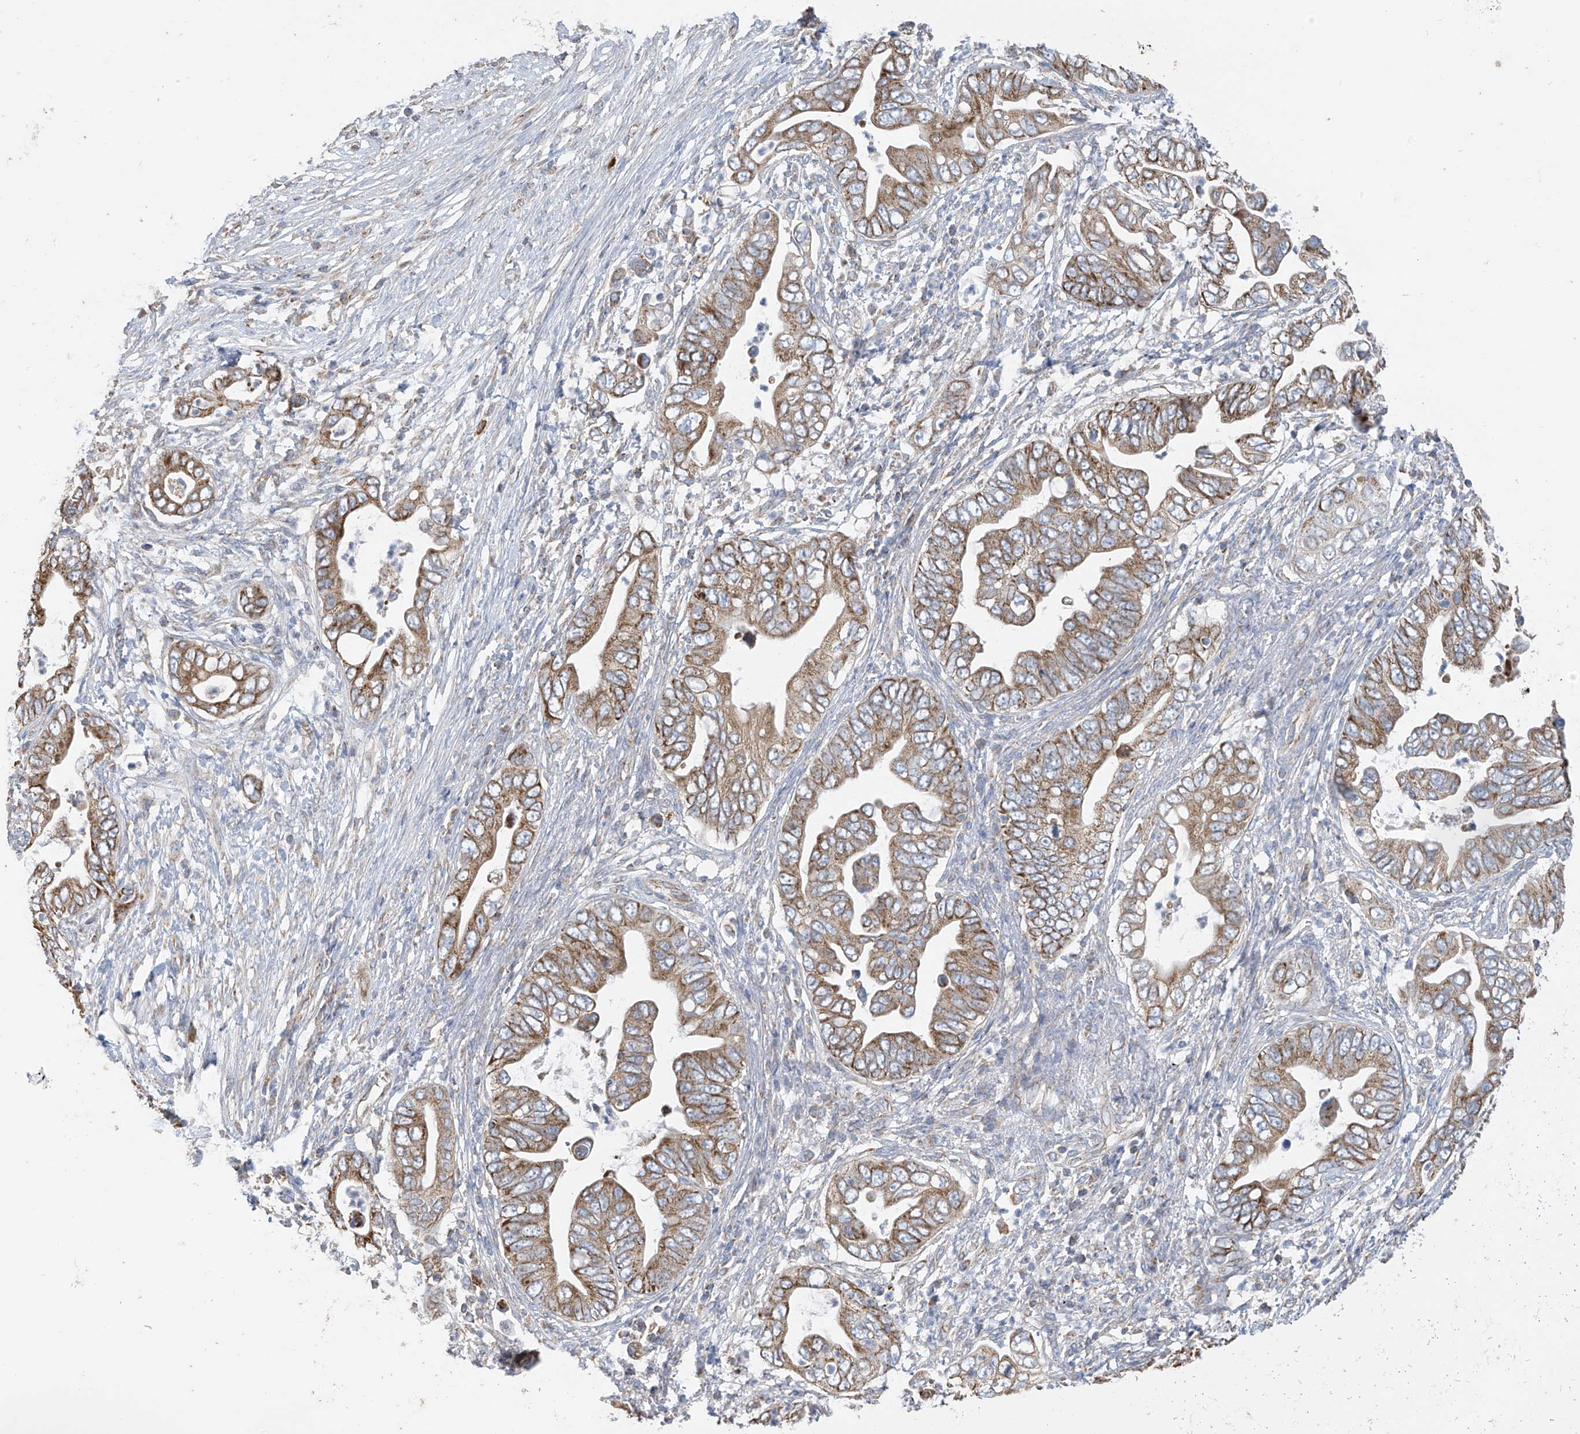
{"staining": {"intensity": "moderate", "quantity": ">75%", "location": "cytoplasmic/membranous"}, "tissue": "pancreatic cancer", "cell_type": "Tumor cells", "image_type": "cancer", "snomed": [{"axis": "morphology", "description": "Adenocarcinoma, NOS"}, {"axis": "topography", "description": "Pancreas"}], "caption": "IHC image of neoplastic tissue: pancreatic cancer (adenocarcinoma) stained using IHC demonstrates medium levels of moderate protein expression localized specifically in the cytoplasmic/membranous of tumor cells, appearing as a cytoplasmic/membranous brown color.", "gene": "PNPT1", "patient": {"sex": "male", "age": 75}}